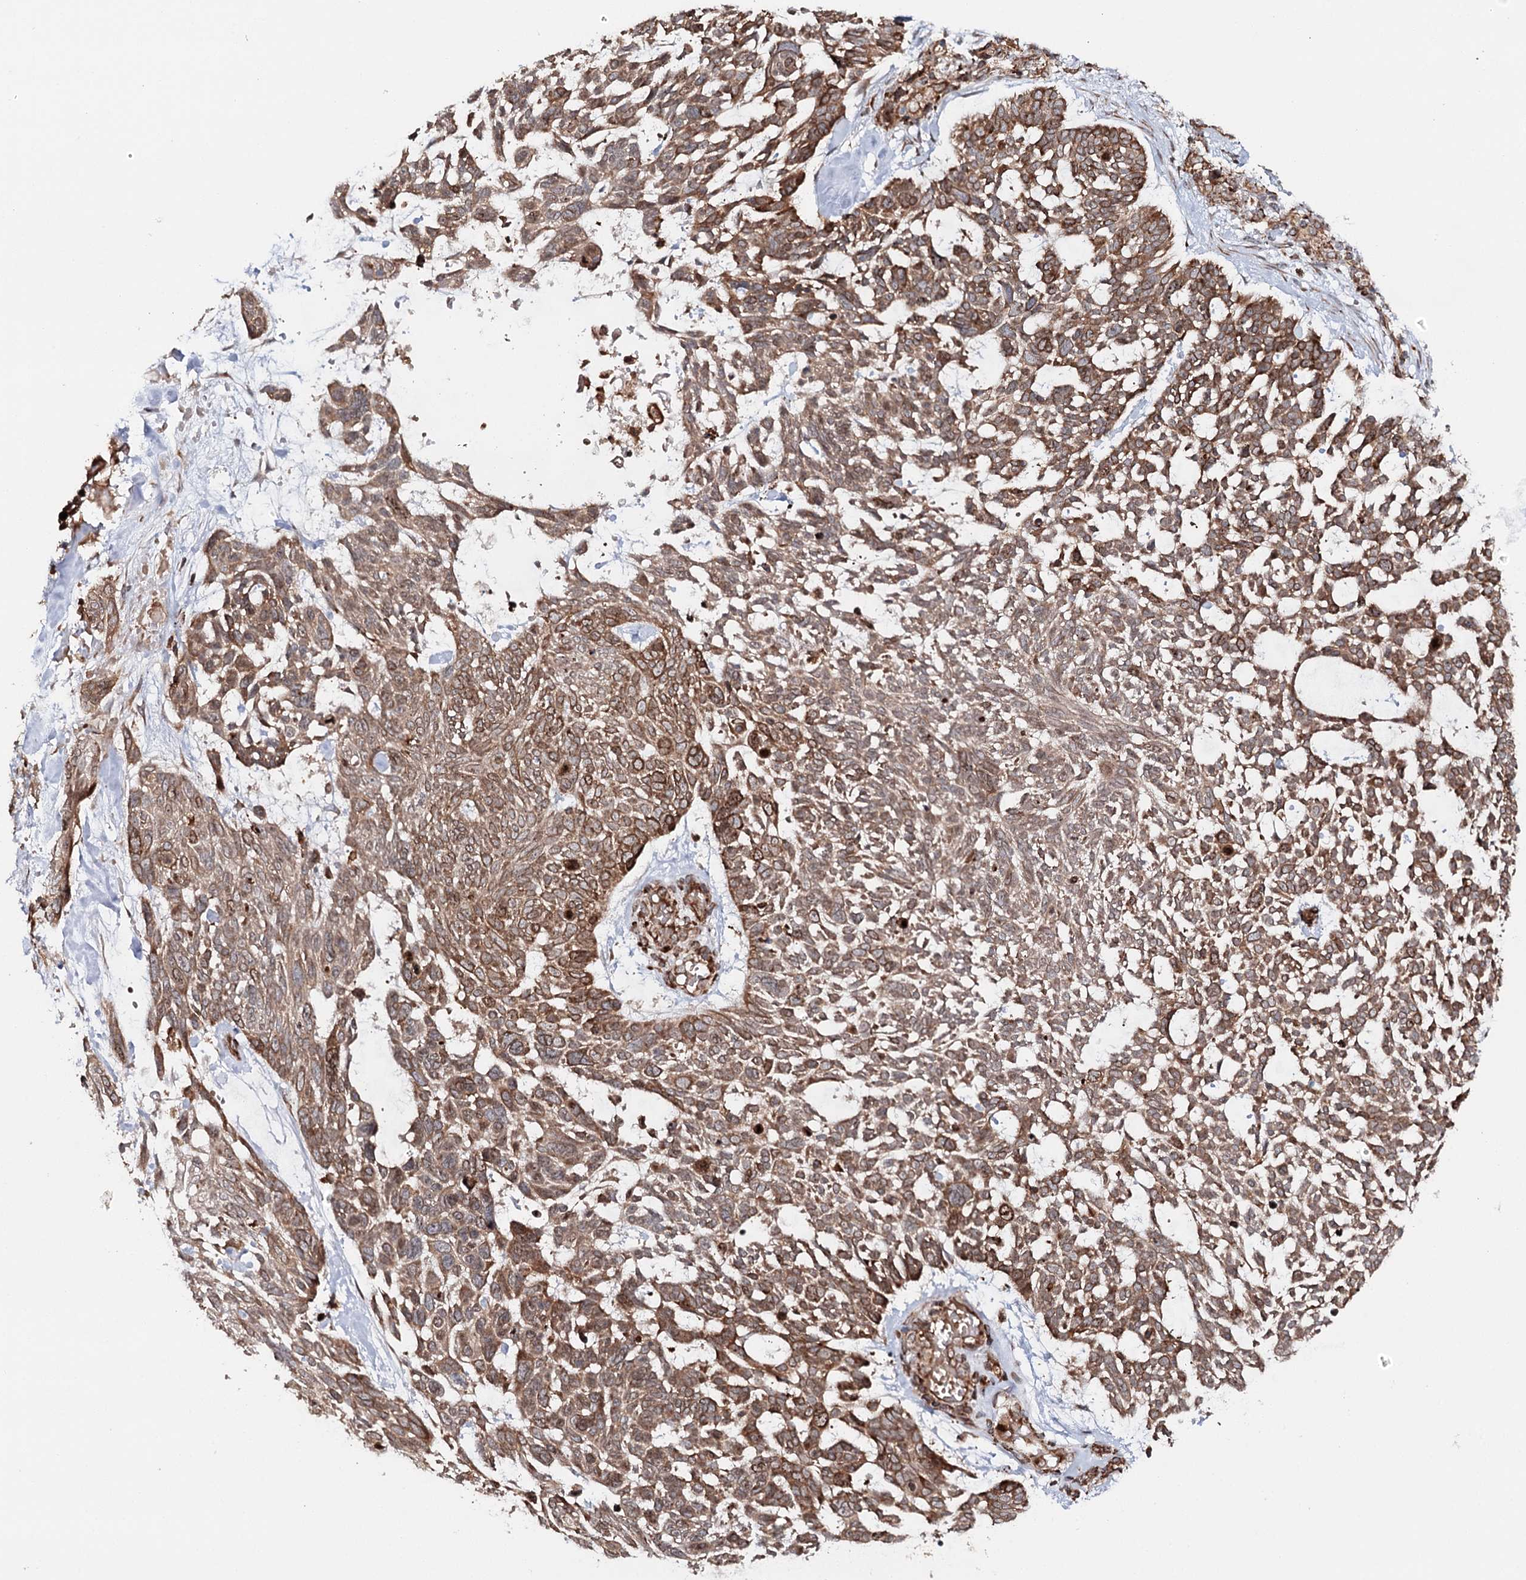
{"staining": {"intensity": "moderate", "quantity": ">75%", "location": "cytoplasmic/membranous"}, "tissue": "skin cancer", "cell_type": "Tumor cells", "image_type": "cancer", "snomed": [{"axis": "morphology", "description": "Basal cell carcinoma"}, {"axis": "topography", "description": "Skin"}], "caption": "Immunohistochemical staining of skin cancer exhibits moderate cytoplasmic/membranous protein staining in about >75% of tumor cells. (brown staining indicates protein expression, while blue staining denotes nuclei).", "gene": "MKNK1", "patient": {"sex": "male", "age": 88}}